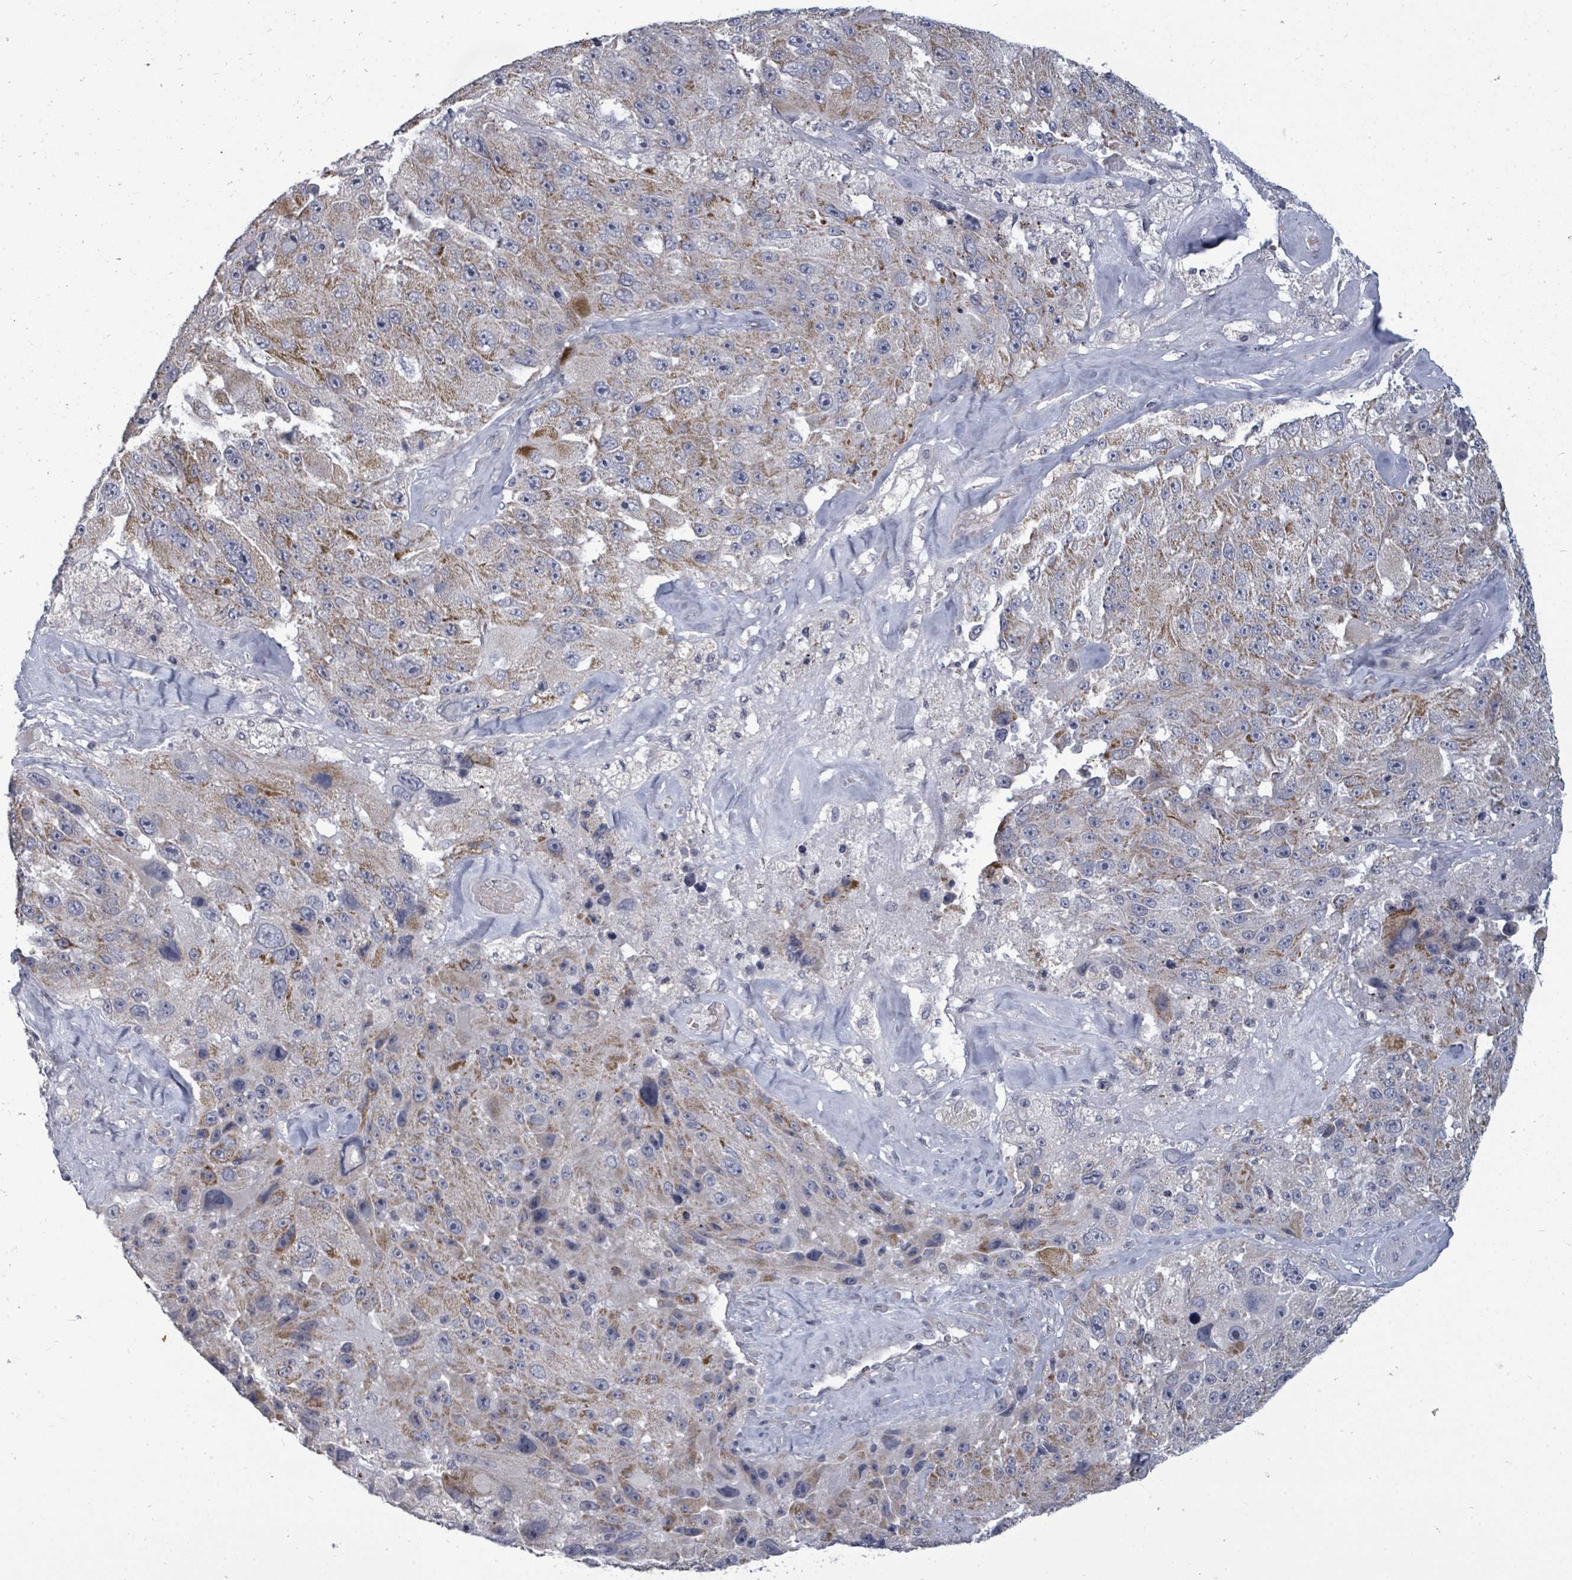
{"staining": {"intensity": "moderate", "quantity": "25%-75%", "location": "cytoplasmic/membranous"}, "tissue": "melanoma", "cell_type": "Tumor cells", "image_type": "cancer", "snomed": [{"axis": "morphology", "description": "Malignant melanoma, Metastatic site"}, {"axis": "topography", "description": "Lymph node"}], "caption": "Brown immunohistochemical staining in human melanoma shows moderate cytoplasmic/membranous positivity in approximately 25%-75% of tumor cells.", "gene": "PTPN20", "patient": {"sex": "male", "age": 62}}